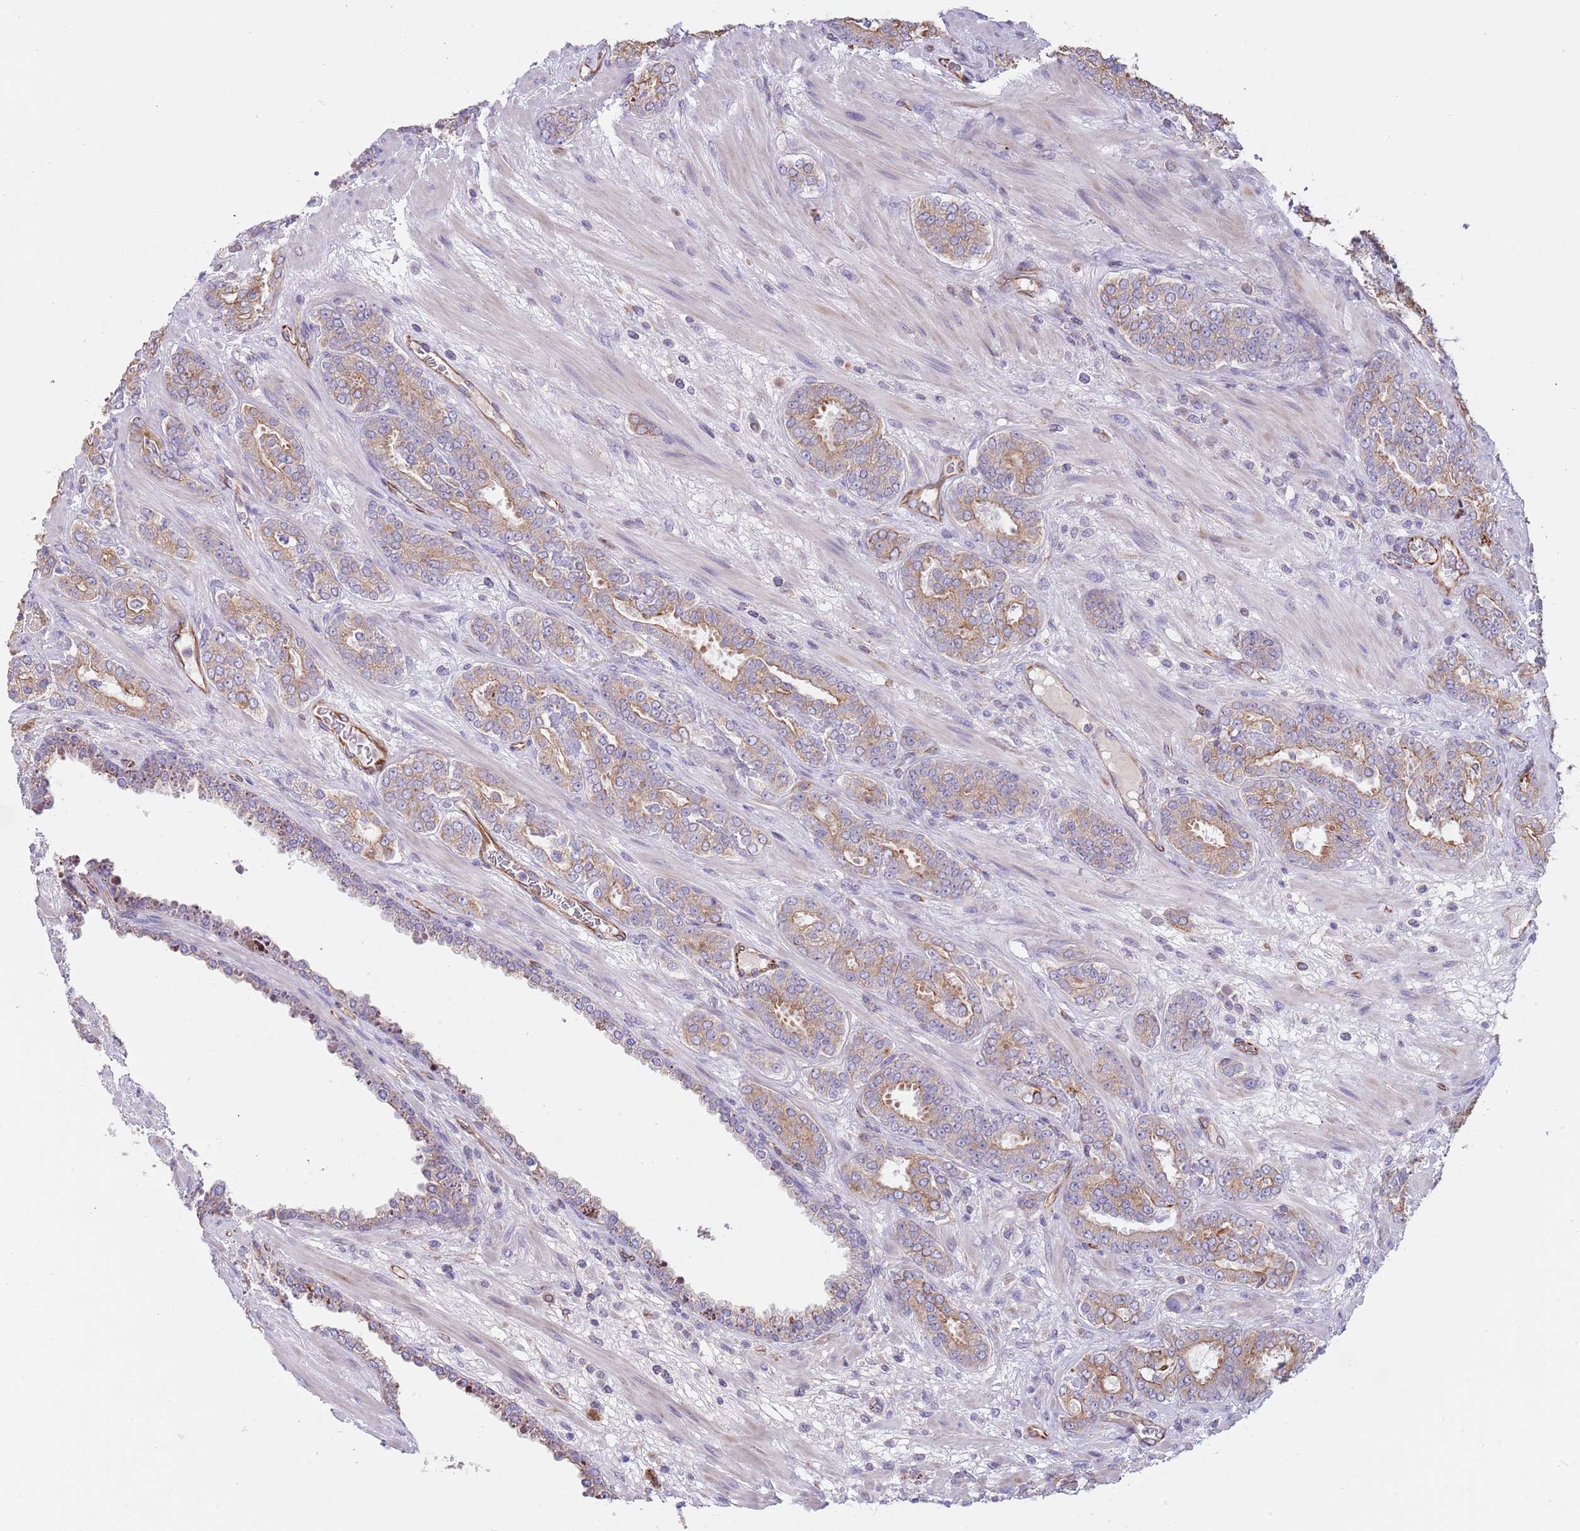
{"staining": {"intensity": "moderate", "quantity": "25%-75%", "location": "cytoplasmic/membranous"}, "tissue": "prostate cancer", "cell_type": "Tumor cells", "image_type": "cancer", "snomed": [{"axis": "morphology", "description": "Adenocarcinoma, High grade"}, {"axis": "topography", "description": "Prostate"}], "caption": "Tumor cells show medium levels of moderate cytoplasmic/membranous expression in approximately 25%-75% of cells in human prostate cancer (adenocarcinoma (high-grade)). The staining is performed using DAB brown chromogen to label protein expression. The nuclei are counter-stained blue using hematoxylin.", "gene": "MOGAT1", "patient": {"sex": "male", "age": 71}}